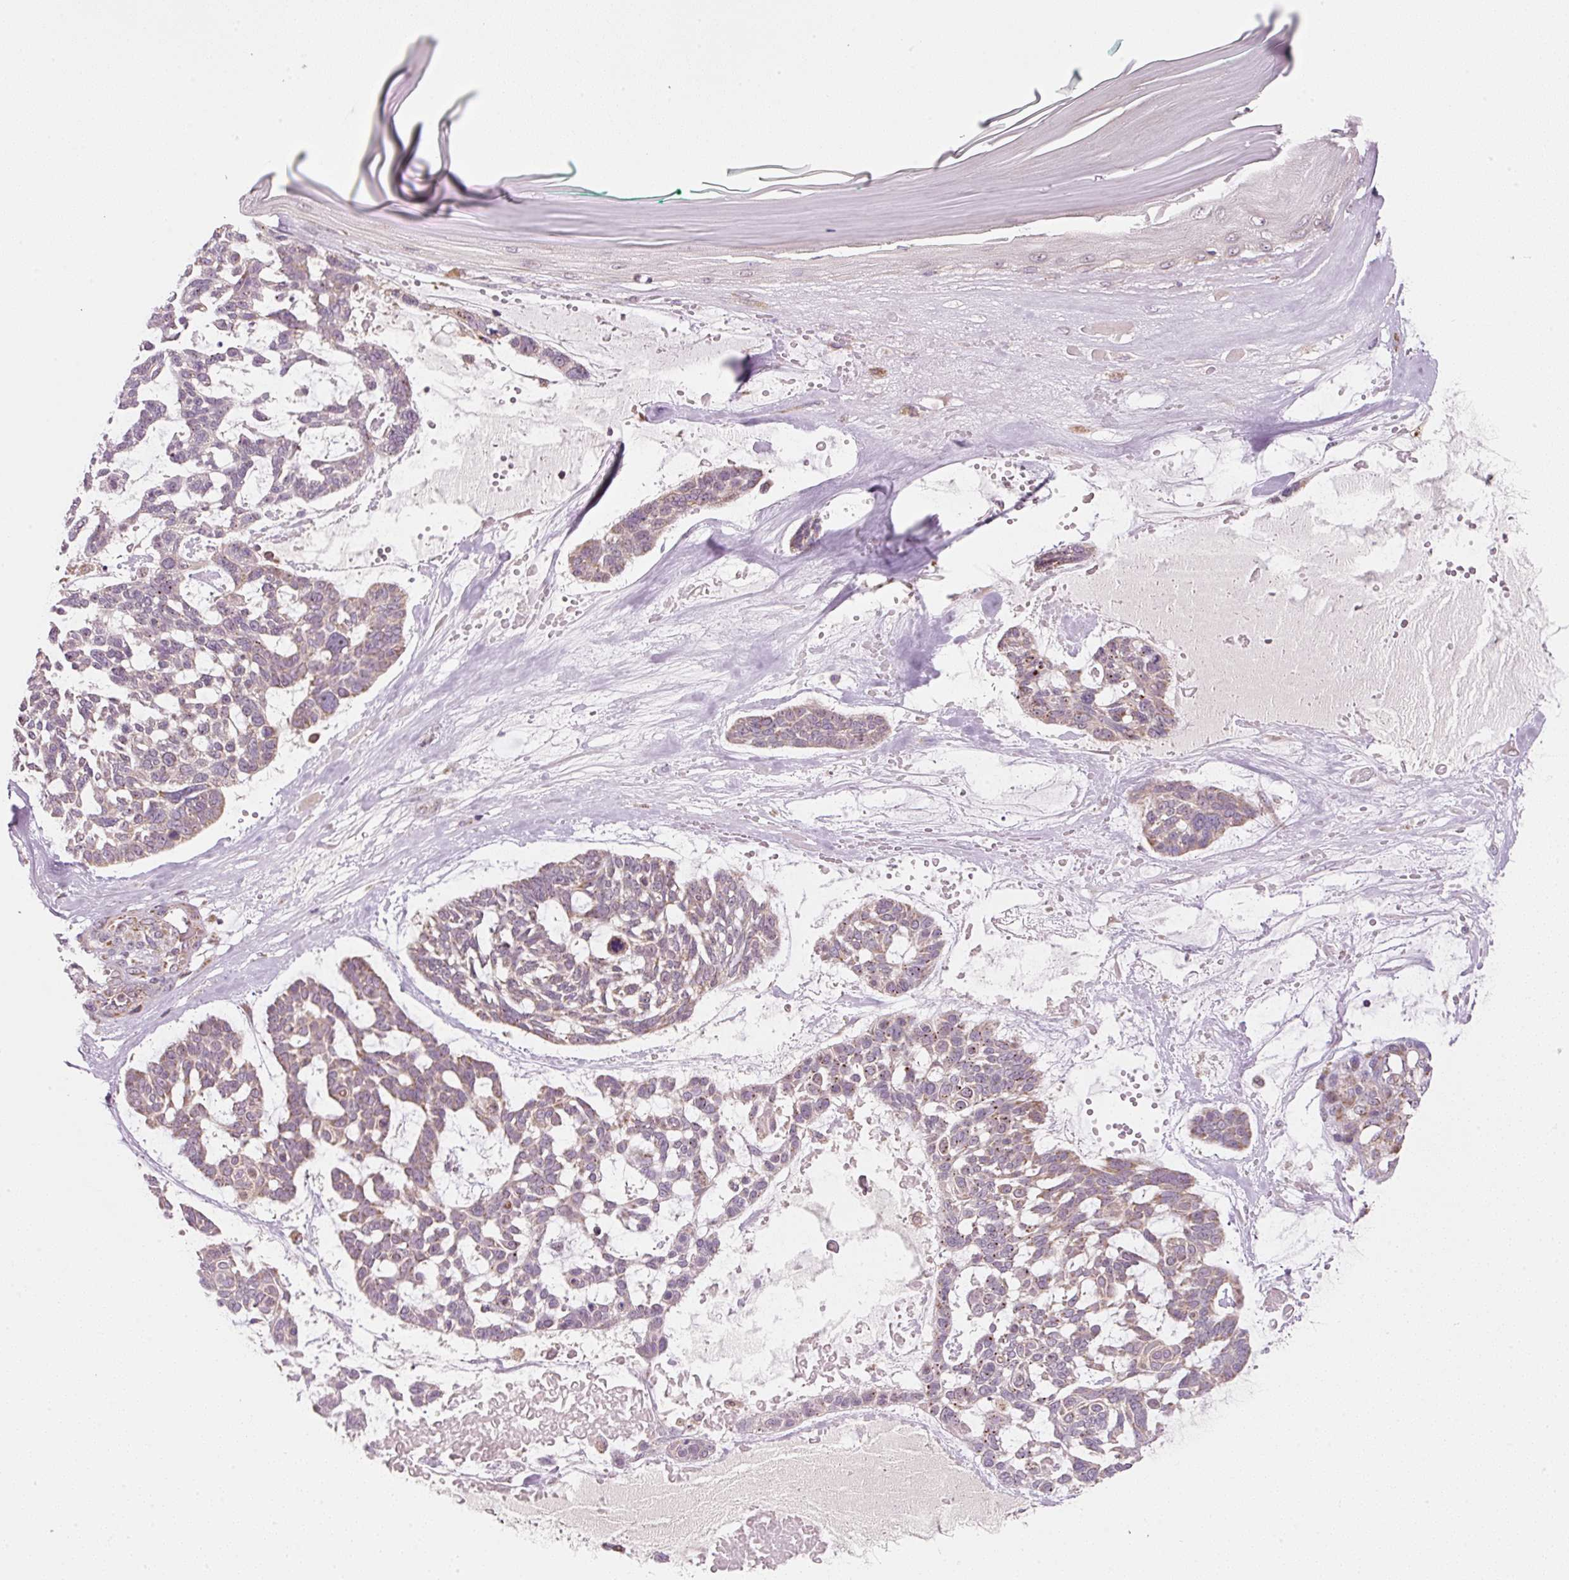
{"staining": {"intensity": "weak", "quantity": ">75%", "location": "cytoplasmic/membranous"}, "tissue": "skin cancer", "cell_type": "Tumor cells", "image_type": "cancer", "snomed": [{"axis": "morphology", "description": "Basal cell carcinoma"}, {"axis": "topography", "description": "Skin"}], "caption": "High-power microscopy captured an immunohistochemistry histopathology image of skin basal cell carcinoma, revealing weak cytoplasmic/membranous staining in about >75% of tumor cells.", "gene": "FAM78B", "patient": {"sex": "male", "age": 88}}